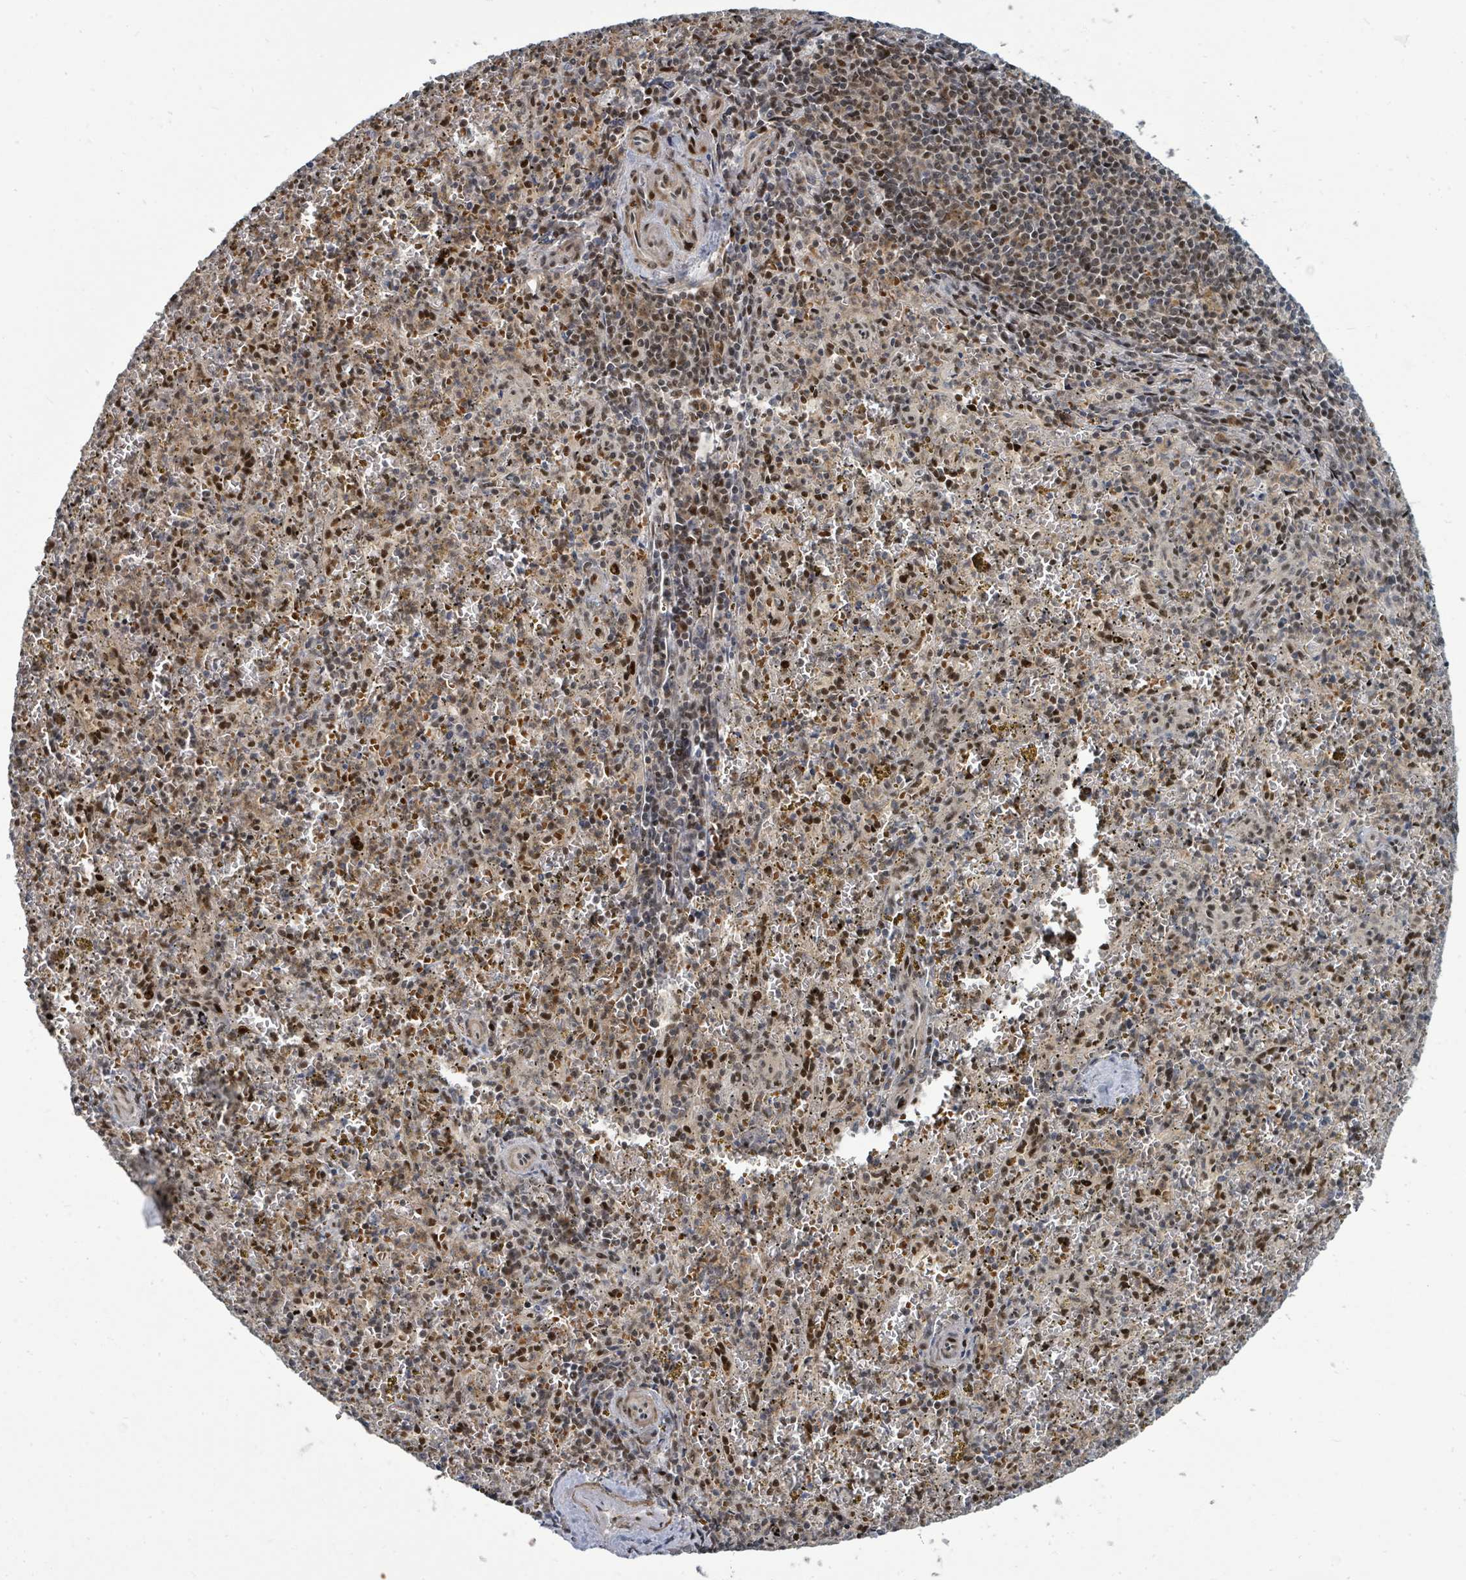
{"staining": {"intensity": "moderate", "quantity": "25%-75%", "location": "nuclear"}, "tissue": "spleen", "cell_type": "Cells in red pulp", "image_type": "normal", "snomed": [{"axis": "morphology", "description": "Normal tissue, NOS"}, {"axis": "topography", "description": "Spleen"}], "caption": "Immunohistochemistry (DAB (3,3'-diaminobenzidine)) staining of normal human spleen demonstrates moderate nuclear protein staining in approximately 25%-75% of cells in red pulp. The protein is shown in brown color, while the nuclei are stained blue.", "gene": "TRDMT1", "patient": {"sex": "male", "age": 57}}